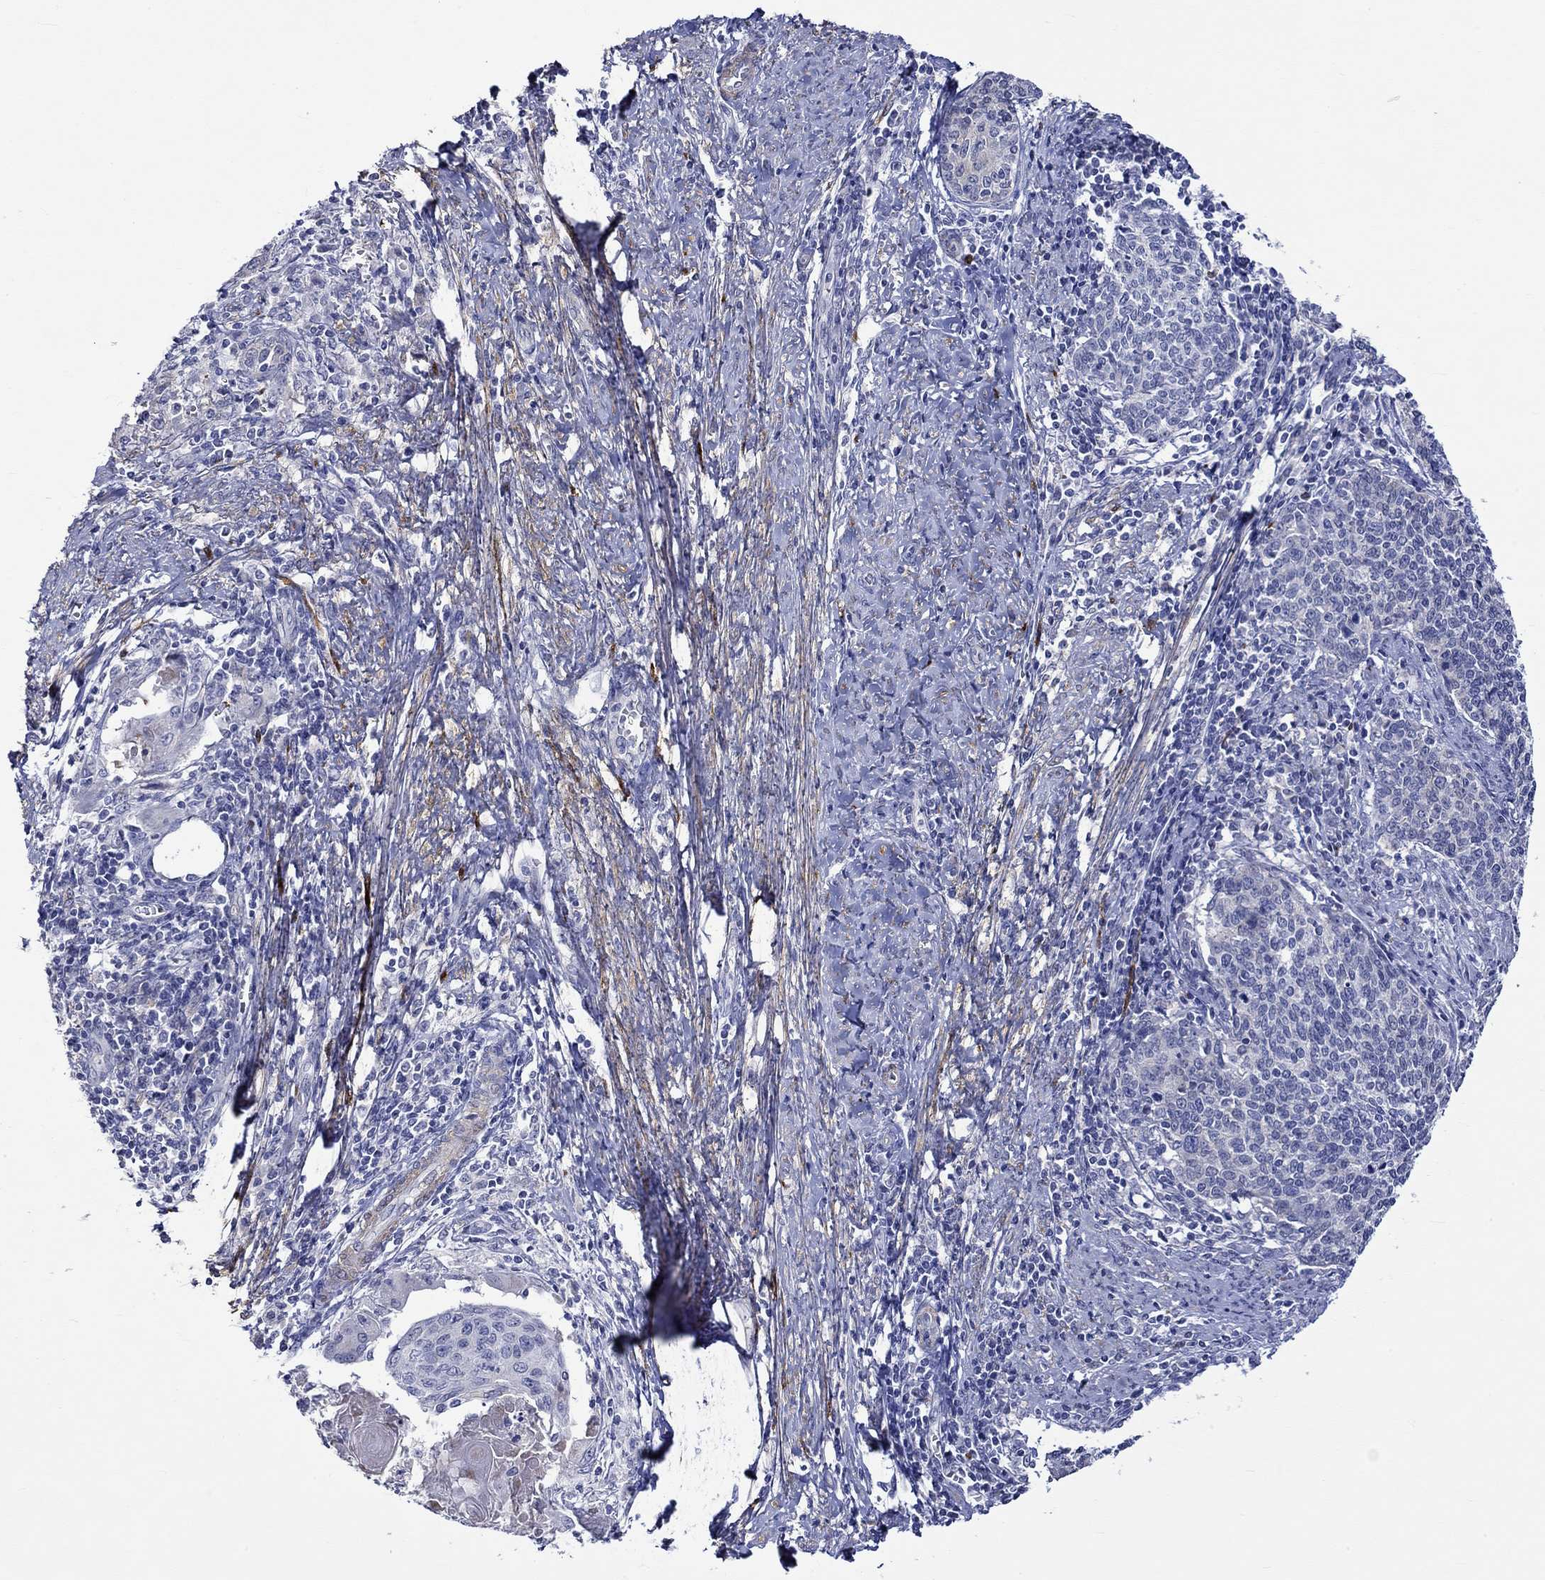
{"staining": {"intensity": "negative", "quantity": "none", "location": "none"}, "tissue": "cervical cancer", "cell_type": "Tumor cells", "image_type": "cancer", "snomed": [{"axis": "morphology", "description": "Squamous cell carcinoma, NOS"}, {"axis": "topography", "description": "Cervix"}], "caption": "This is an IHC photomicrograph of squamous cell carcinoma (cervical). There is no staining in tumor cells.", "gene": "CRYAB", "patient": {"sex": "female", "age": 39}}